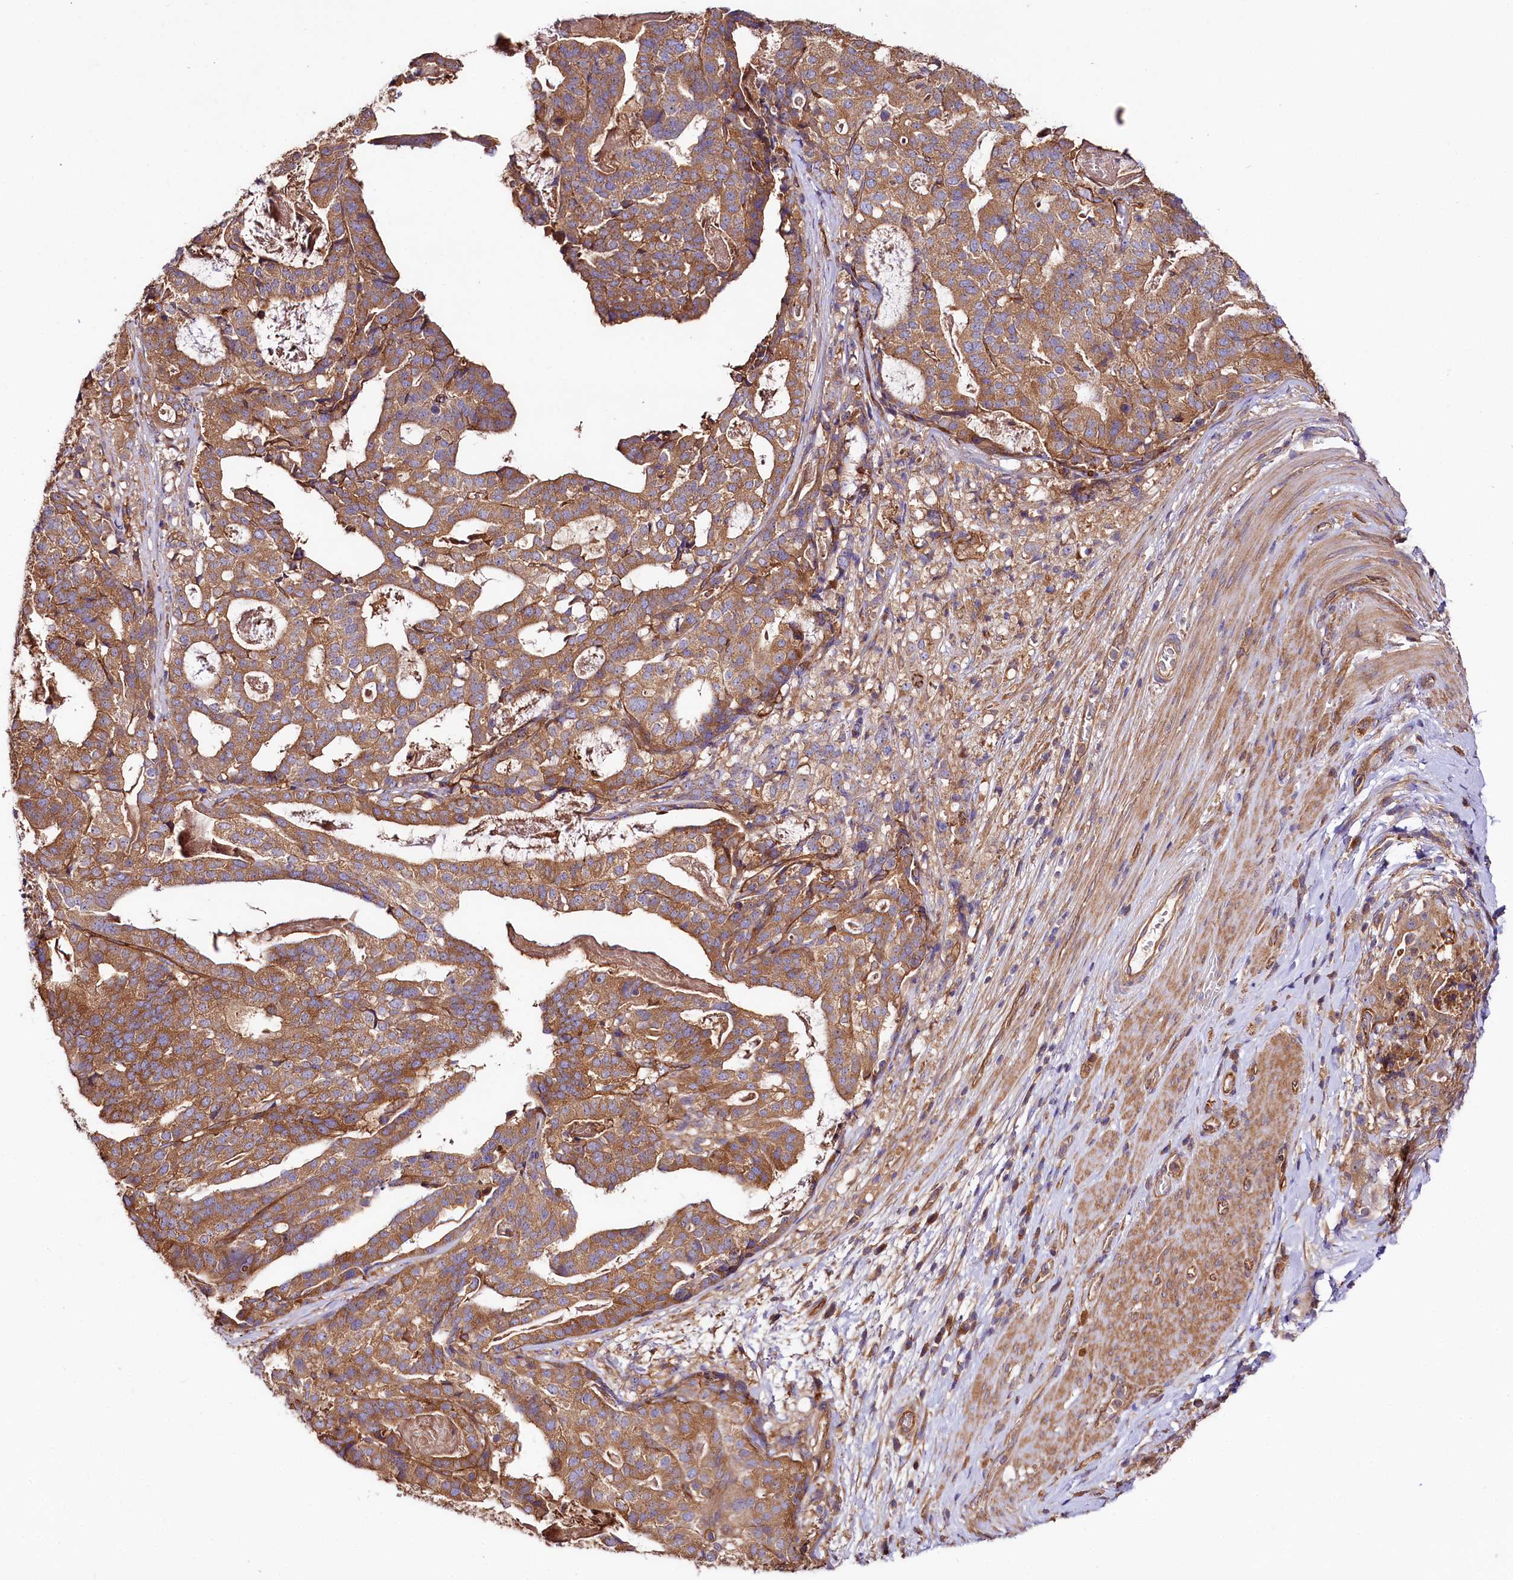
{"staining": {"intensity": "moderate", "quantity": ">75%", "location": "cytoplasmic/membranous"}, "tissue": "stomach cancer", "cell_type": "Tumor cells", "image_type": "cancer", "snomed": [{"axis": "morphology", "description": "Adenocarcinoma, NOS"}, {"axis": "topography", "description": "Stomach"}], "caption": "High-power microscopy captured an immunohistochemistry micrograph of adenocarcinoma (stomach), revealing moderate cytoplasmic/membranous staining in approximately >75% of tumor cells.", "gene": "CEP295", "patient": {"sex": "male", "age": 48}}